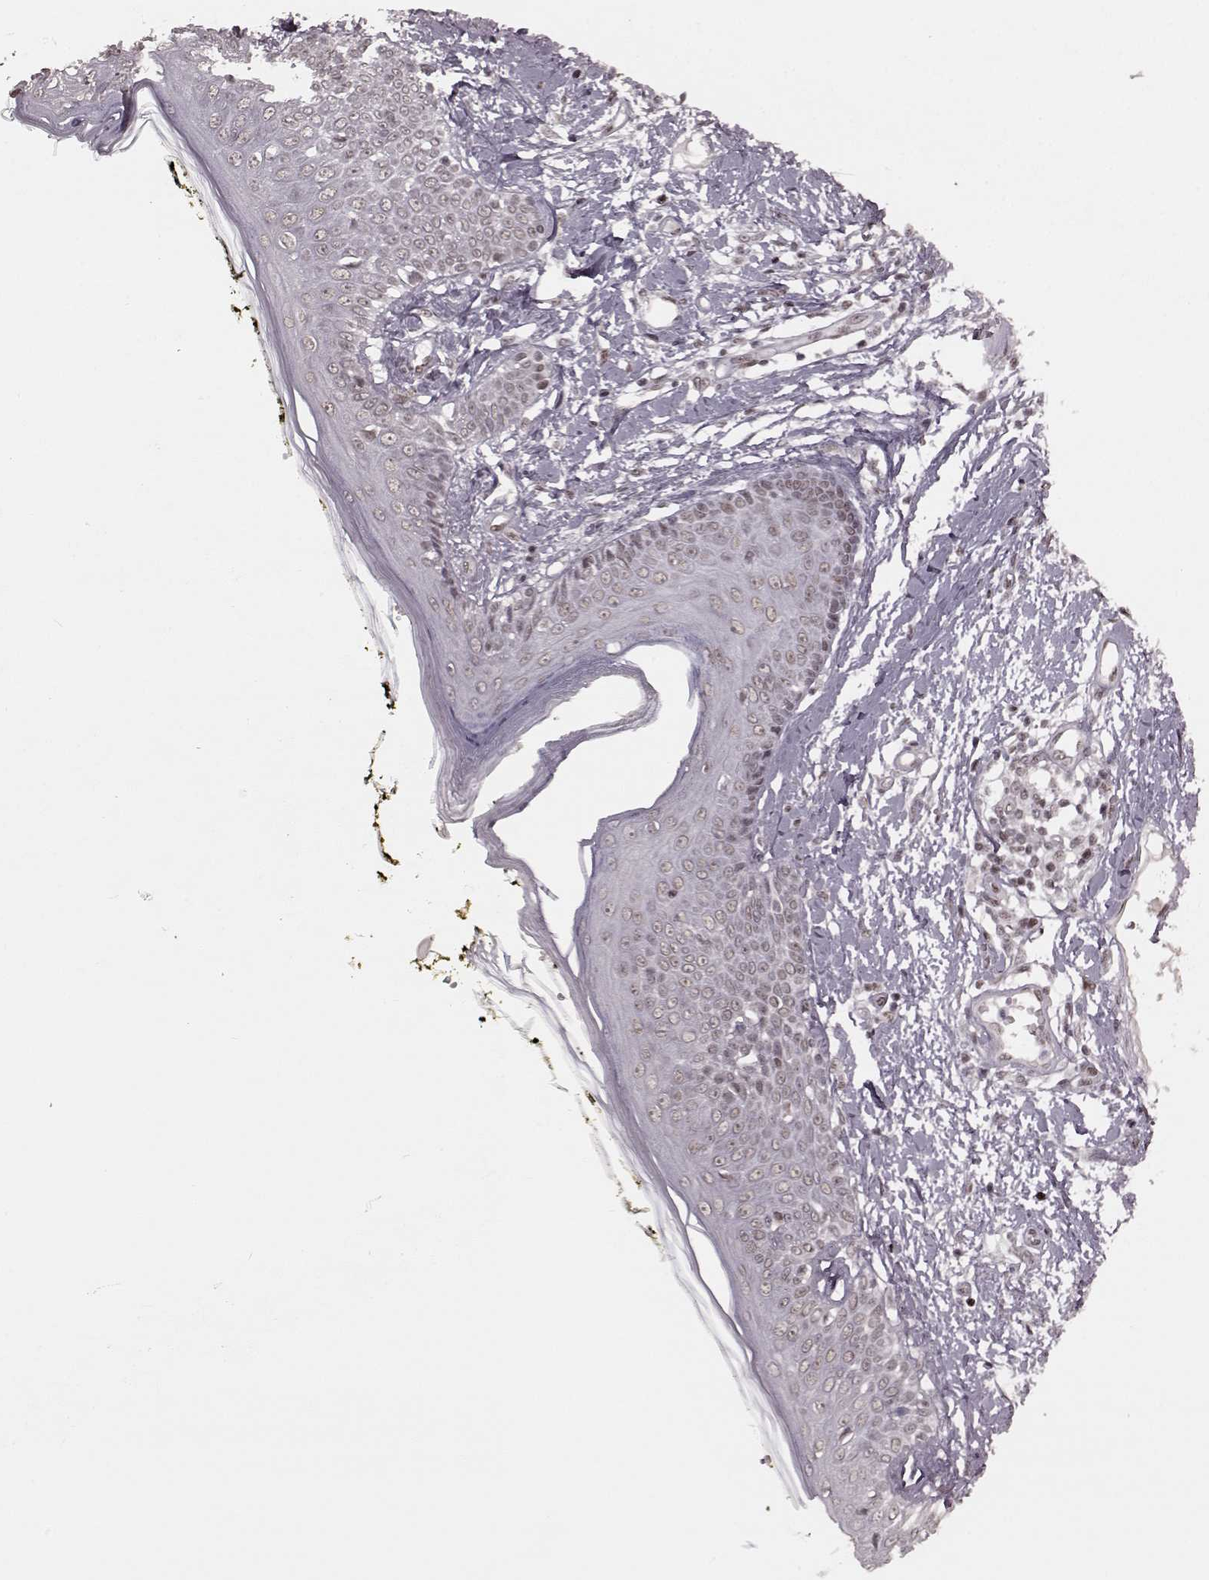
{"staining": {"intensity": "negative", "quantity": "none", "location": "none"}, "tissue": "skin", "cell_type": "Fibroblasts", "image_type": "normal", "snomed": [{"axis": "morphology", "description": "Normal tissue, NOS"}, {"axis": "topography", "description": "Skin"}], "caption": "High magnification brightfield microscopy of benign skin stained with DAB (3,3'-diaminobenzidine) (brown) and counterstained with hematoxylin (blue): fibroblasts show no significant staining. The staining was performed using DAB (3,3'-diaminobenzidine) to visualize the protein expression in brown, while the nuclei were stained in blue with hematoxylin (Magnification: 20x).", "gene": "NR2C1", "patient": {"sex": "male", "age": 76}}